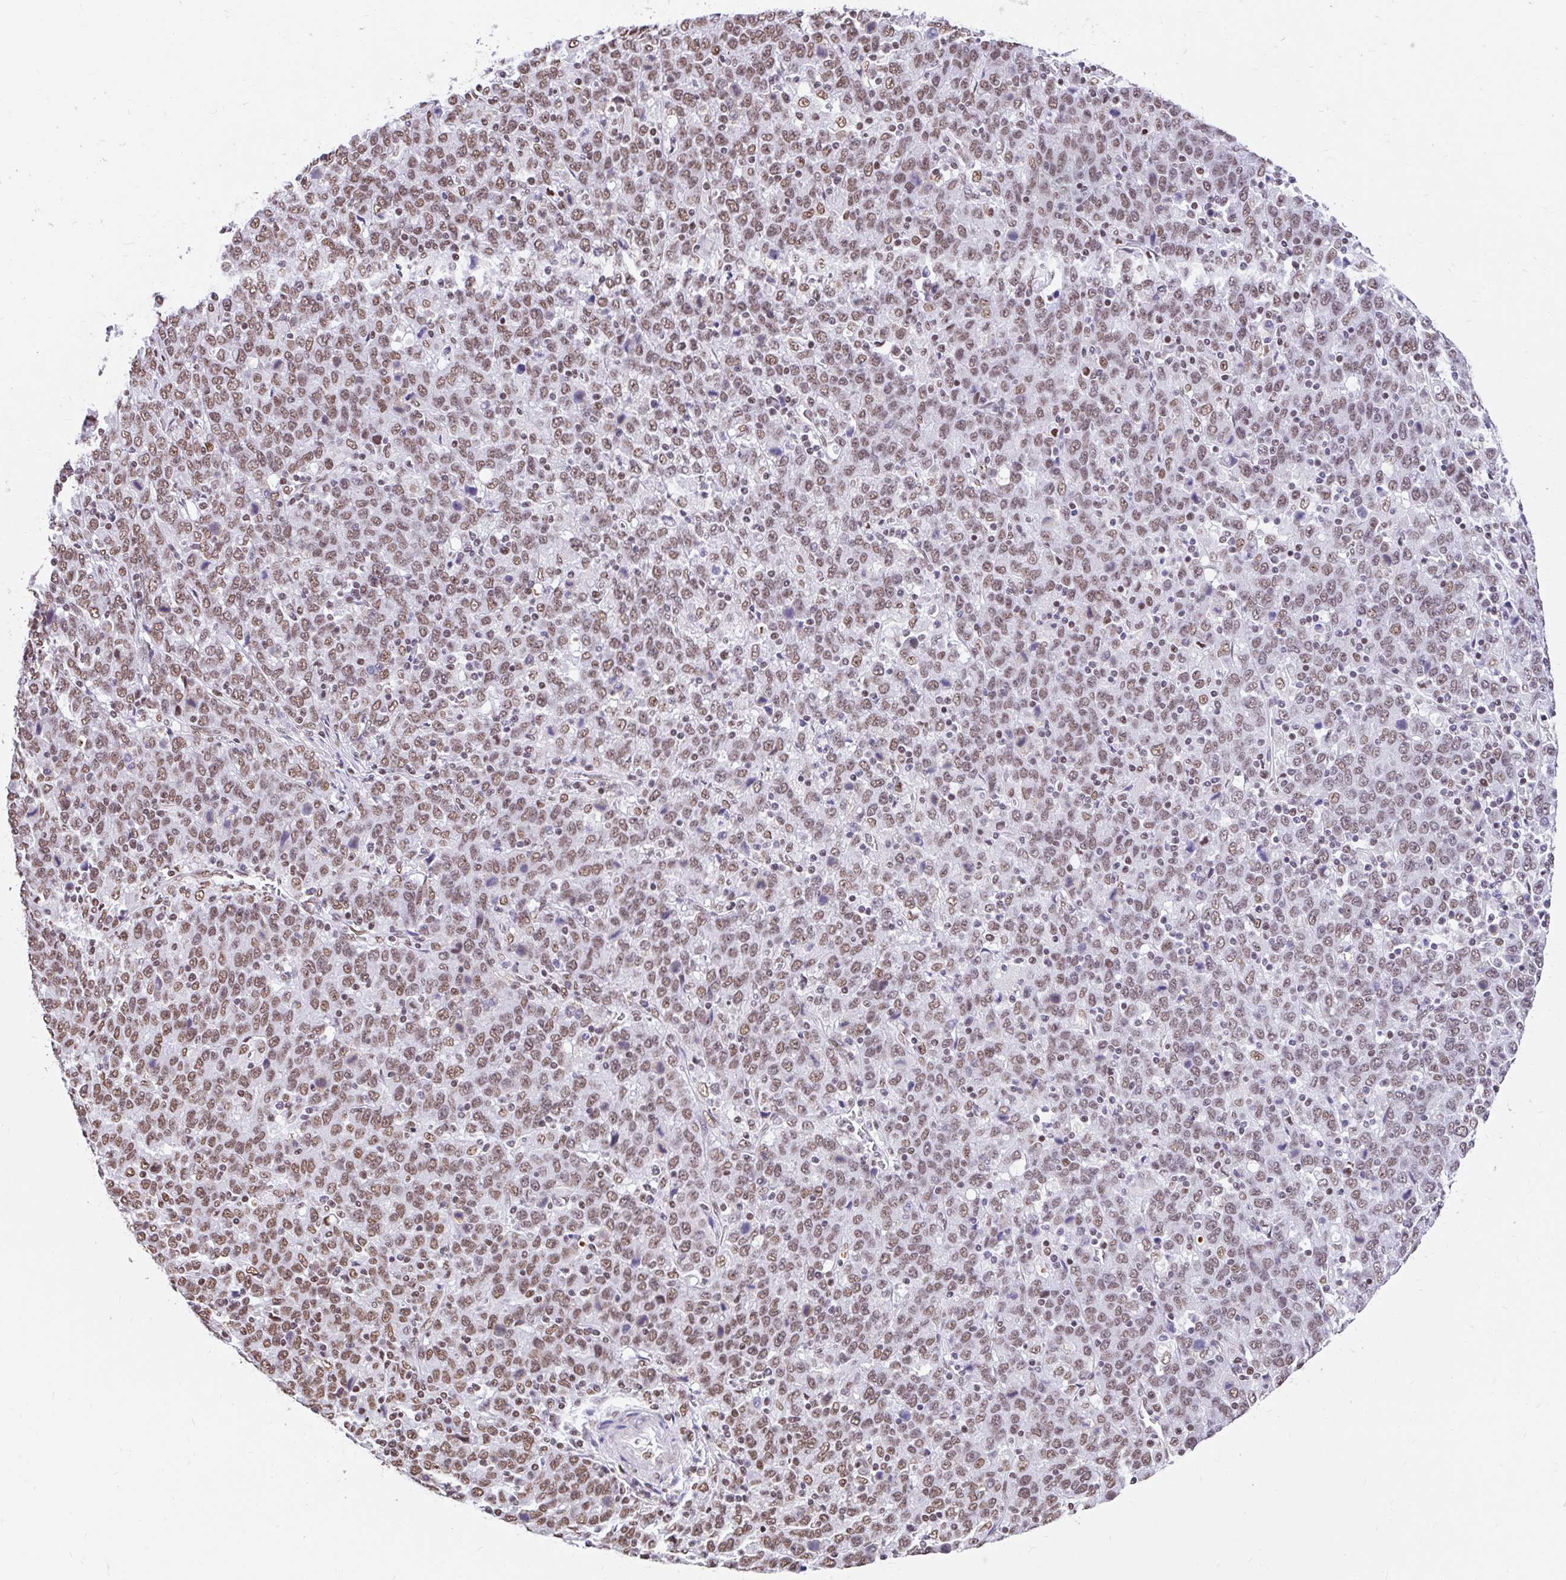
{"staining": {"intensity": "moderate", "quantity": ">75%", "location": "nuclear"}, "tissue": "stomach cancer", "cell_type": "Tumor cells", "image_type": "cancer", "snomed": [{"axis": "morphology", "description": "Adenocarcinoma, NOS"}, {"axis": "topography", "description": "Stomach, upper"}], "caption": "The photomicrograph demonstrates immunohistochemical staining of stomach cancer. There is moderate nuclear expression is appreciated in about >75% of tumor cells.", "gene": "KHDRBS1", "patient": {"sex": "male", "age": 69}}